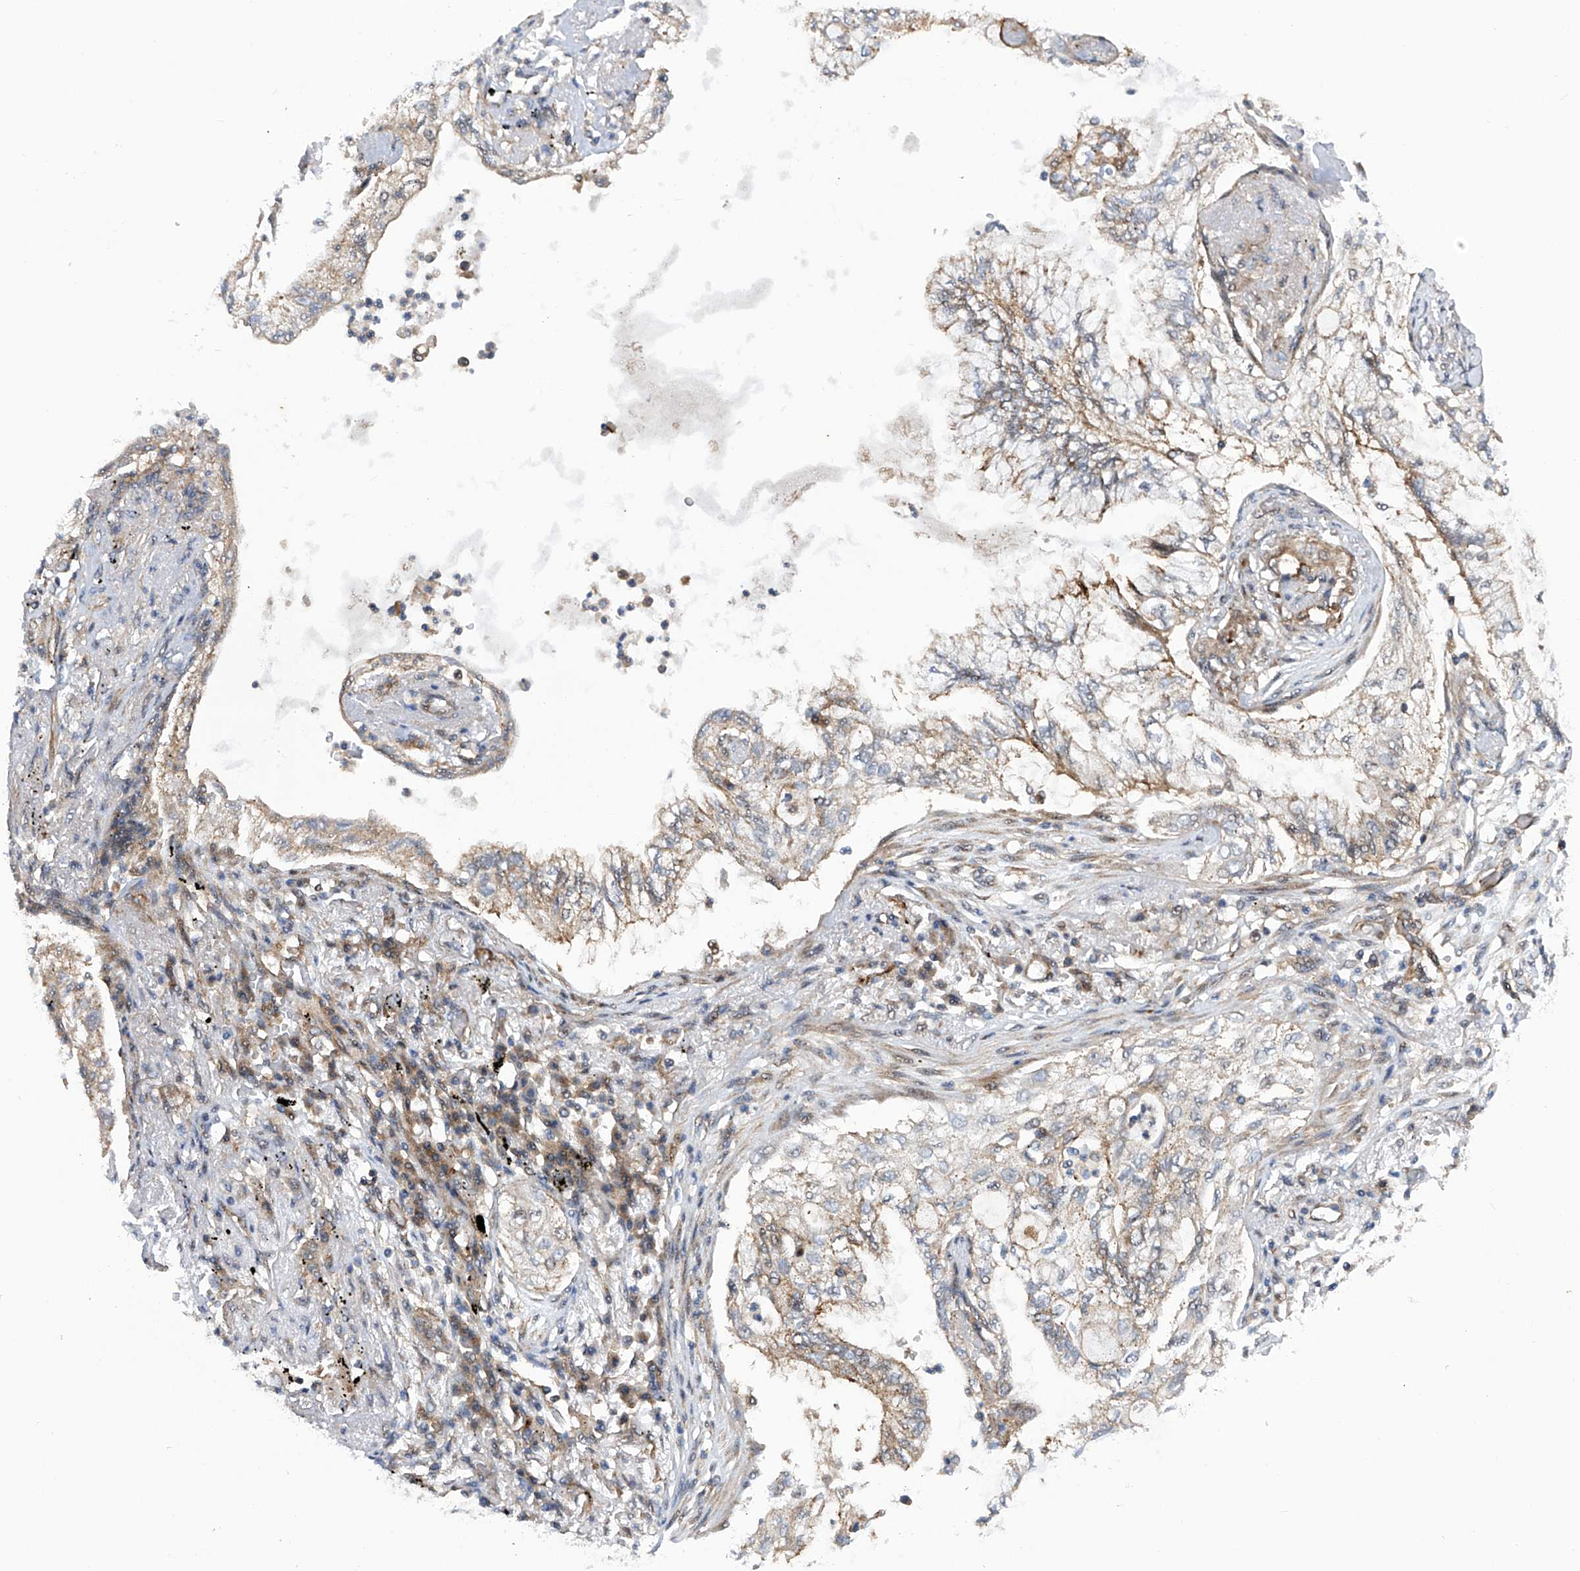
{"staining": {"intensity": "negative", "quantity": "none", "location": "none"}, "tissue": "lung cancer", "cell_type": "Tumor cells", "image_type": "cancer", "snomed": [{"axis": "morphology", "description": "Normal tissue, NOS"}, {"axis": "morphology", "description": "Adenocarcinoma, NOS"}, {"axis": "topography", "description": "Bronchus"}, {"axis": "topography", "description": "Lung"}], "caption": "Tumor cells show no significant protein positivity in lung adenocarcinoma.", "gene": "CISH", "patient": {"sex": "female", "age": 70}}